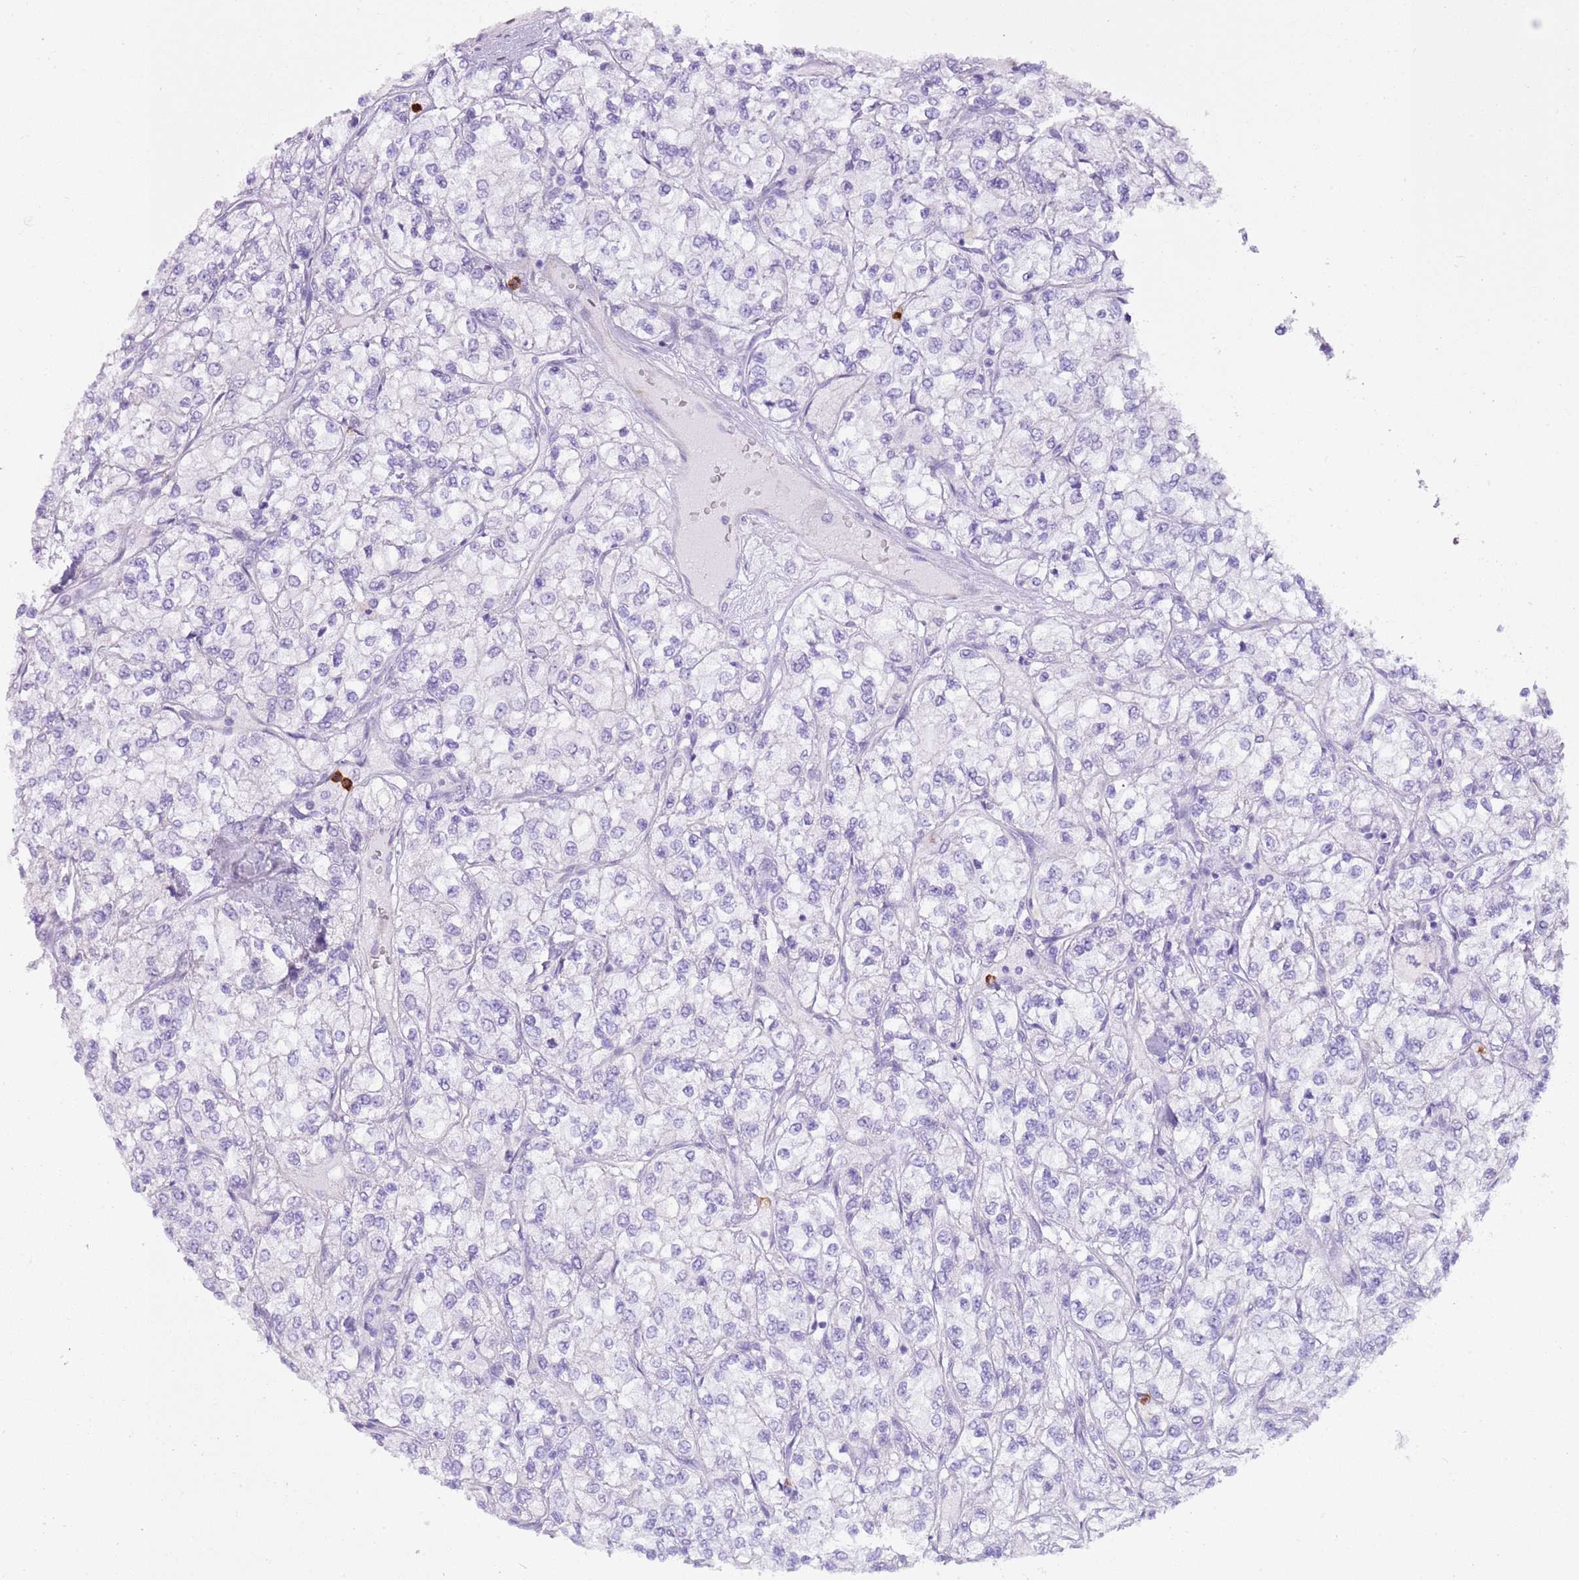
{"staining": {"intensity": "negative", "quantity": "none", "location": "none"}, "tissue": "renal cancer", "cell_type": "Tumor cells", "image_type": "cancer", "snomed": [{"axis": "morphology", "description": "Adenocarcinoma, NOS"}, {"axis": "topography", "description": "Kidney"}], "caption": "The photomicrograph demonstrates no staining of tumor cells in renal cancer (adenocarcinoma).", "gene": "CD177", "patient": {"sex": "male", "age": 80}}